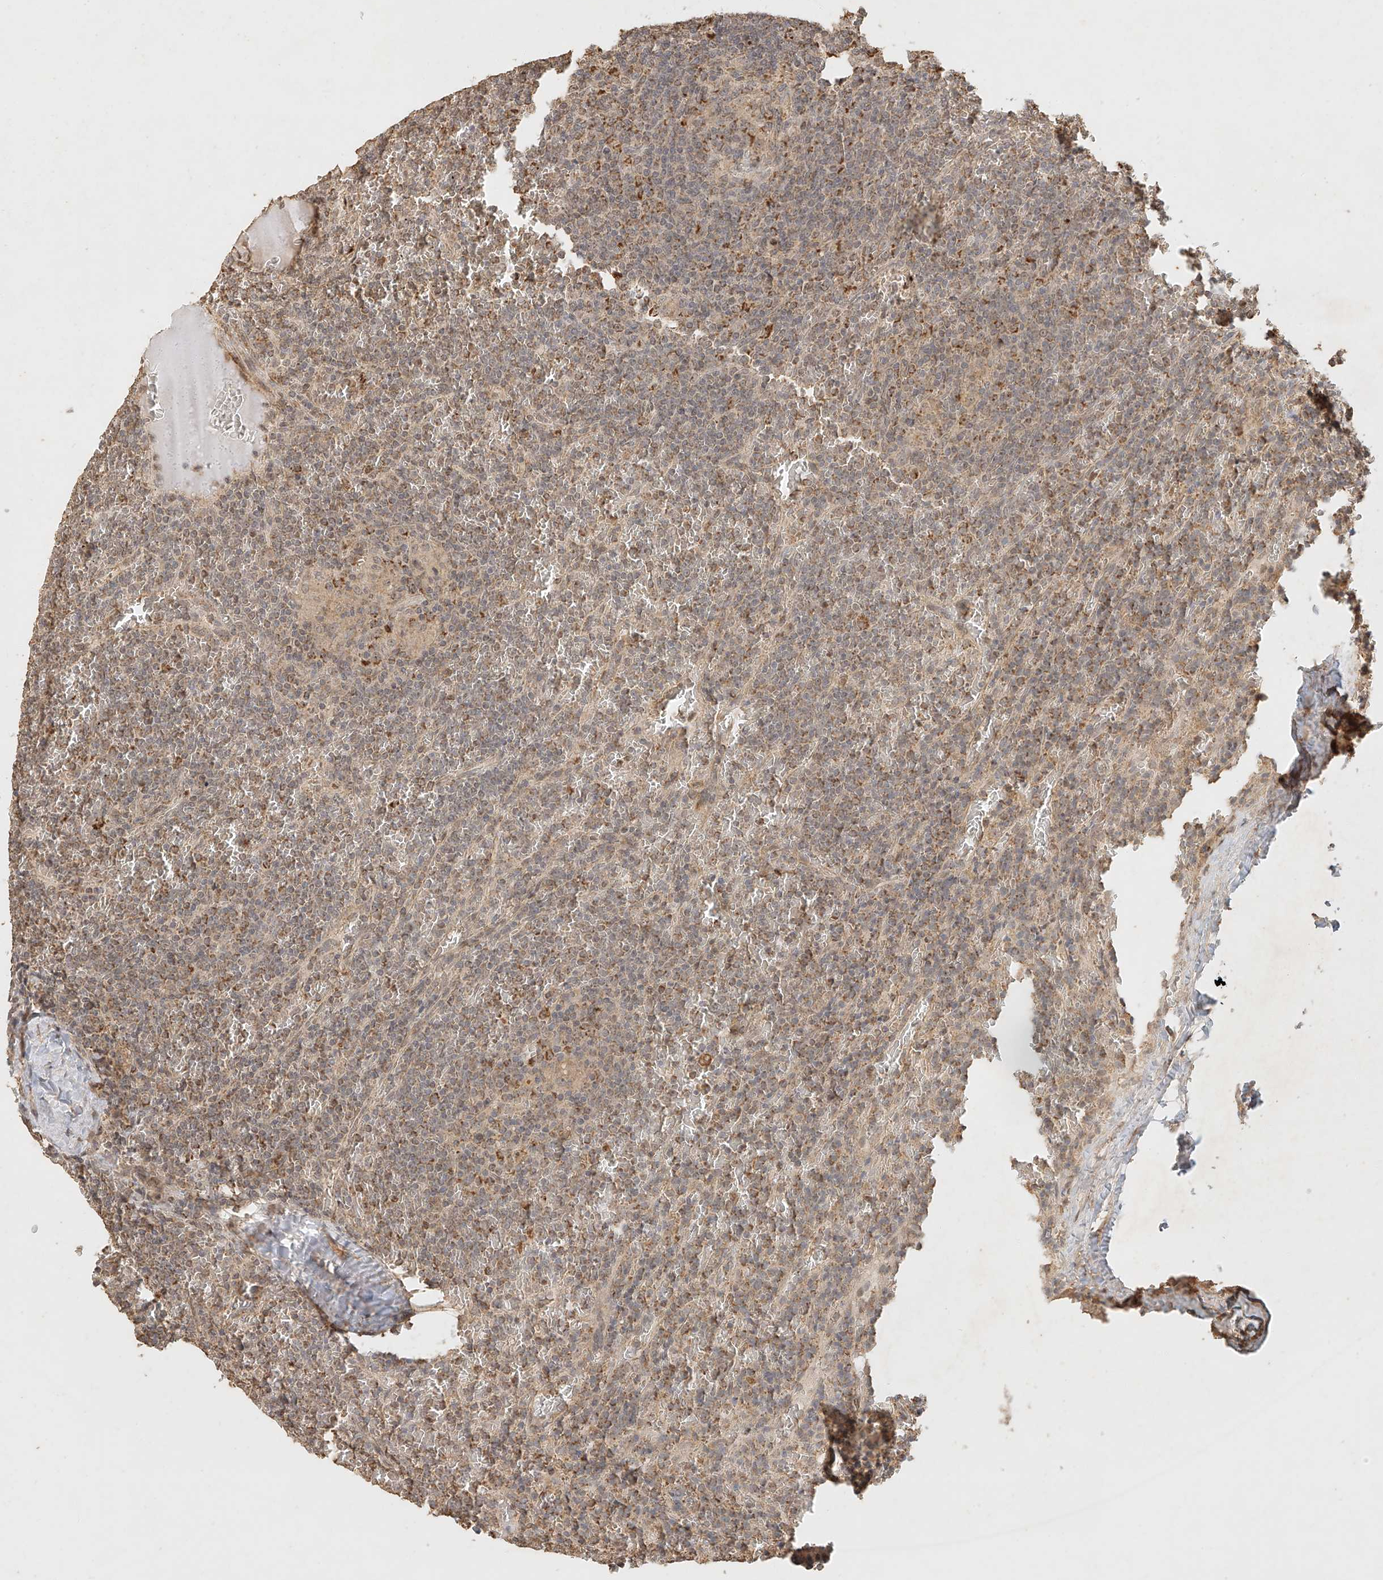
{"staining": {"intensity": "weak", "quantity": ">75%", "location": "cytoplasmic/membranous"}, "tissue": "lymphoma", "cell_type": "Tumor cells", "image_type": "cancer", "snomed": [{"axis": "morphology", "description": "Malignant lymphoma, non-Hodgkin's type, Low grade"}, {"axis": "topography", "description": "Spleen"}], "caption": "Low-grade malignant lymphoma, non-Hodgkin's type stained with a brown dye demonstrates weak cytoplasmic/membranous positive expression in approximately >75% of tumor cells.", "gene": "CXorf58", "patient": {"sex": "female", "age": 19}}